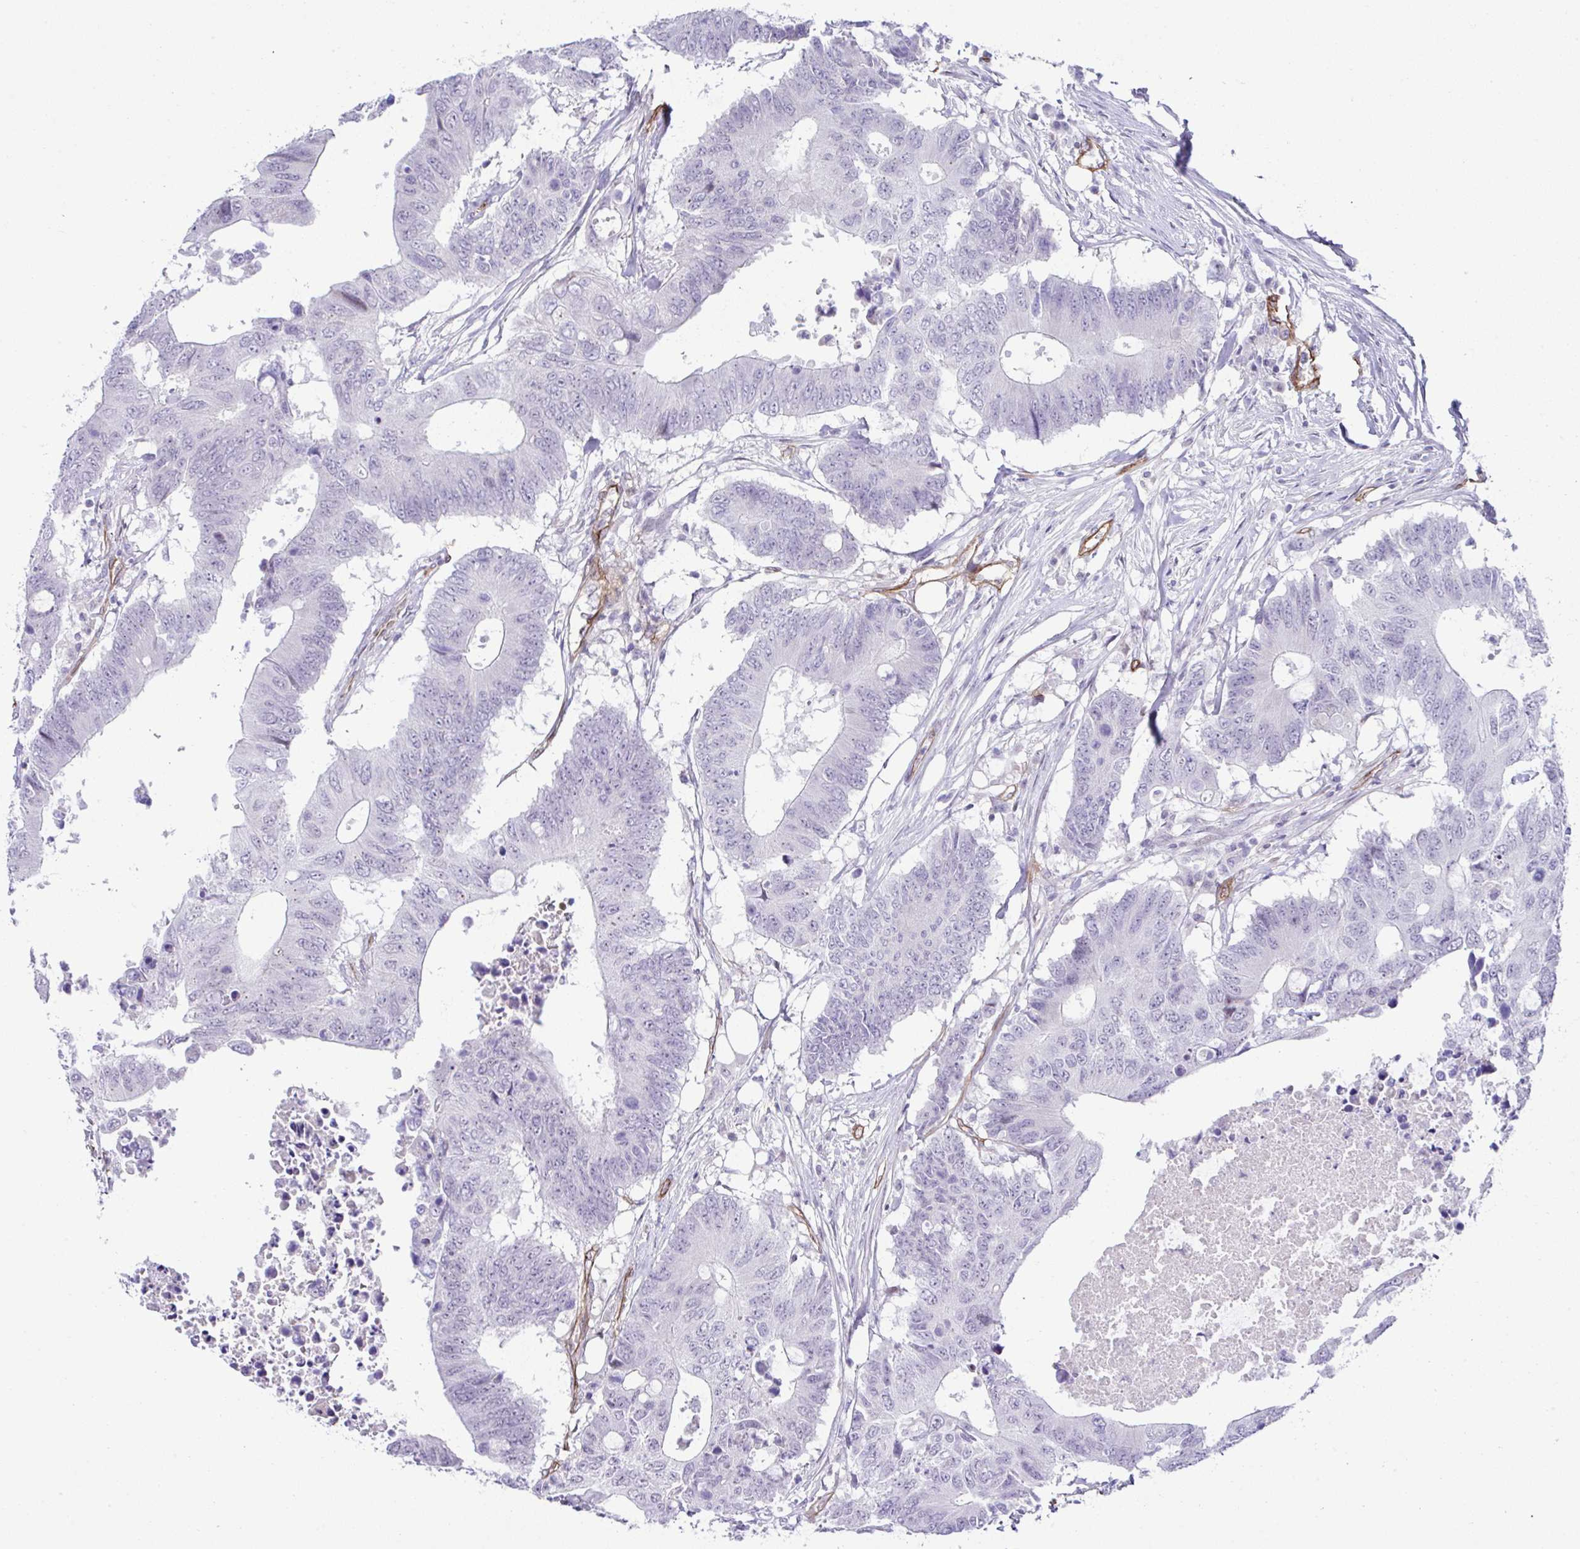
{"staining": {"intensity": "negative", "quantity": "none", "location": "none"}, "tissue": "colorectal cancer", "cell_type": "Tumor cells", "image_type": "cancer", "snomed": [{"axis": "morphology", "description": "Adenocarcinoma, NOS"}, {"axis": "topography", "description": "Colon"}], "caption": "High power microscopy photomicrograph of an immunohistochemistry (IHC) micrograph of colorectal adenocarcinoma, revealing no significant staining in tumor cells.", "gene": "FBXO34", "patient": {"sex": "male", "age": 71}}